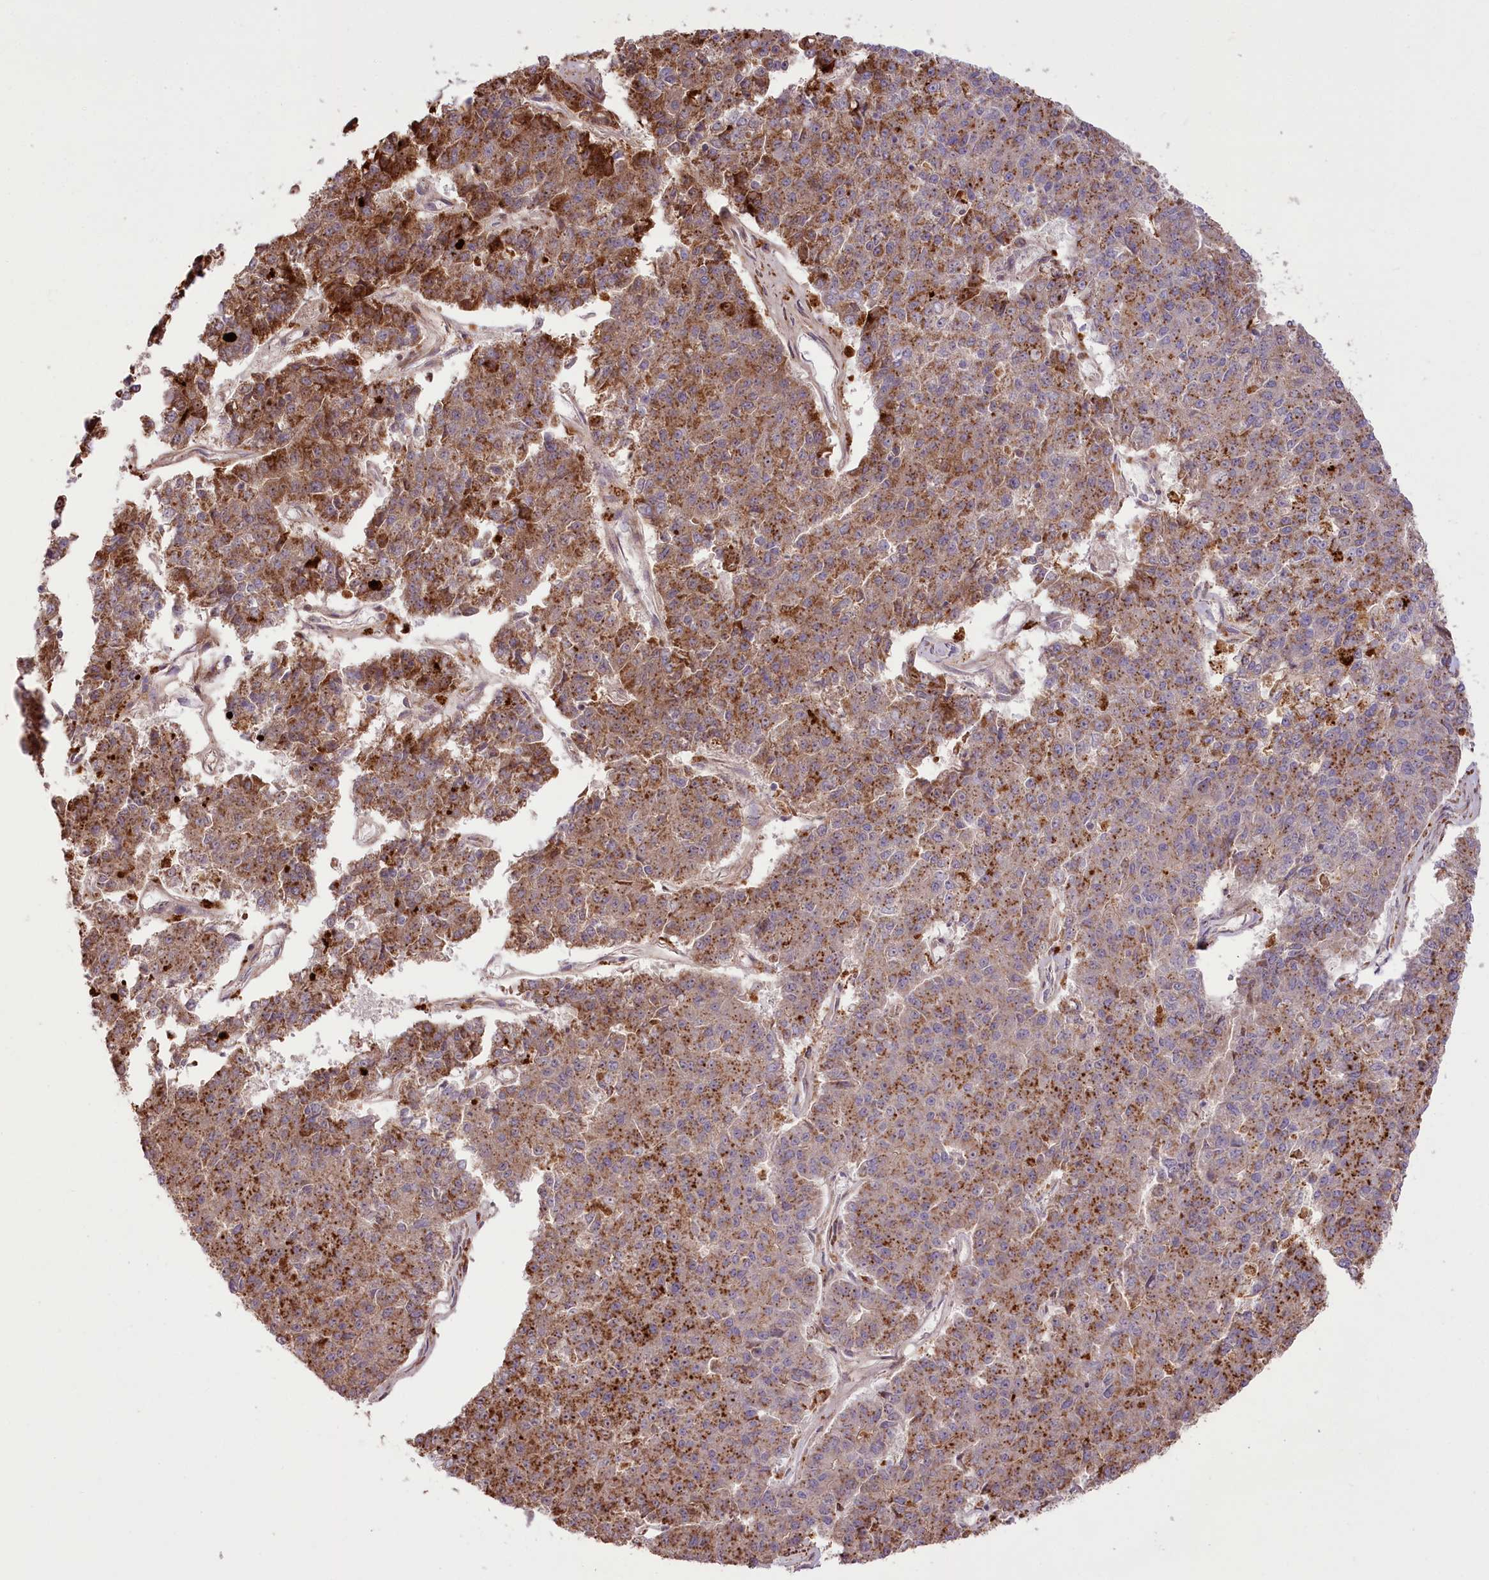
{"staining": {"intensity": "moderate", "quantity": ">75%", "location": "cytoplasmic/membranous"}, "tissue": "pancreatic cancer", "cell_type": "Tumor cells", "image_type": "cancer", "snomed": [{"axis": "morphology", "description": "Adenocarcinoma, NOS"}, {"axis": "topography", "description": "Pancreas"}], "caption": "There is medium levels of moderate cytoplasmic/membranous positivity in tumor cells of pancreatic cancer (adenocarcinoma), as demonstrated by immunohistochemical staining (brown color).", "gene": "RNF24", "patient": {"sex": "male", "age": 50}}